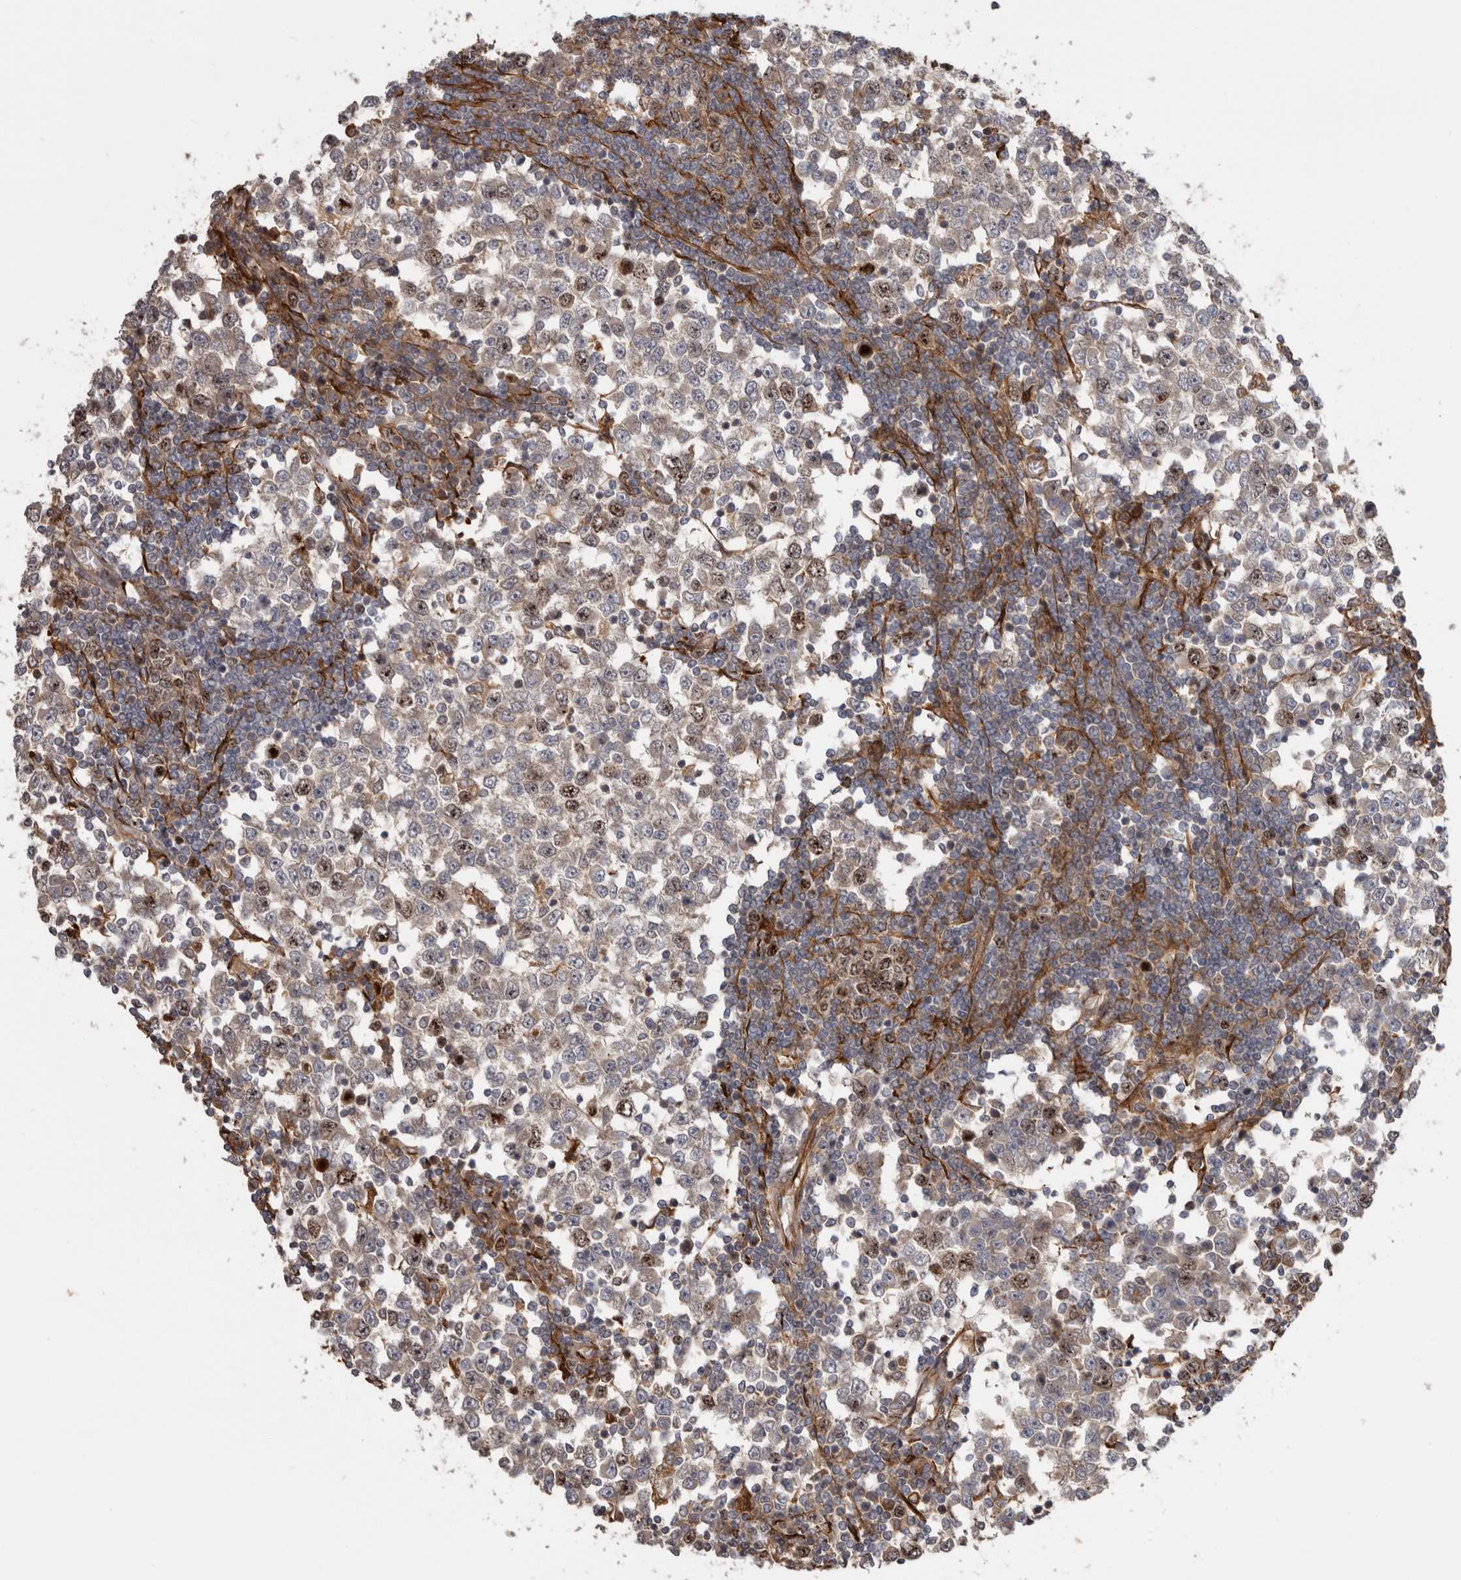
{"staining": {"intensity": "moderate", "quantity": "<25%", "location": "nuclear"}, "tissue": "testis cancer", "cell_type": "Tumor cells", "image_type": "cancer", "snomed": [{"axis": "morphology", "description": "Seminoma, NOS"}, {"axis": "topography", "description": "Testis"}], "caption": "Immunohistochemistry histopathology image of human testis cancer stained for a protein (brown), which demonstrates low levels of moderate nuclear expression in about <25% of tumor cells.", "gene": "CDCA8", "patient": {"sex": "male", "age": 65}}